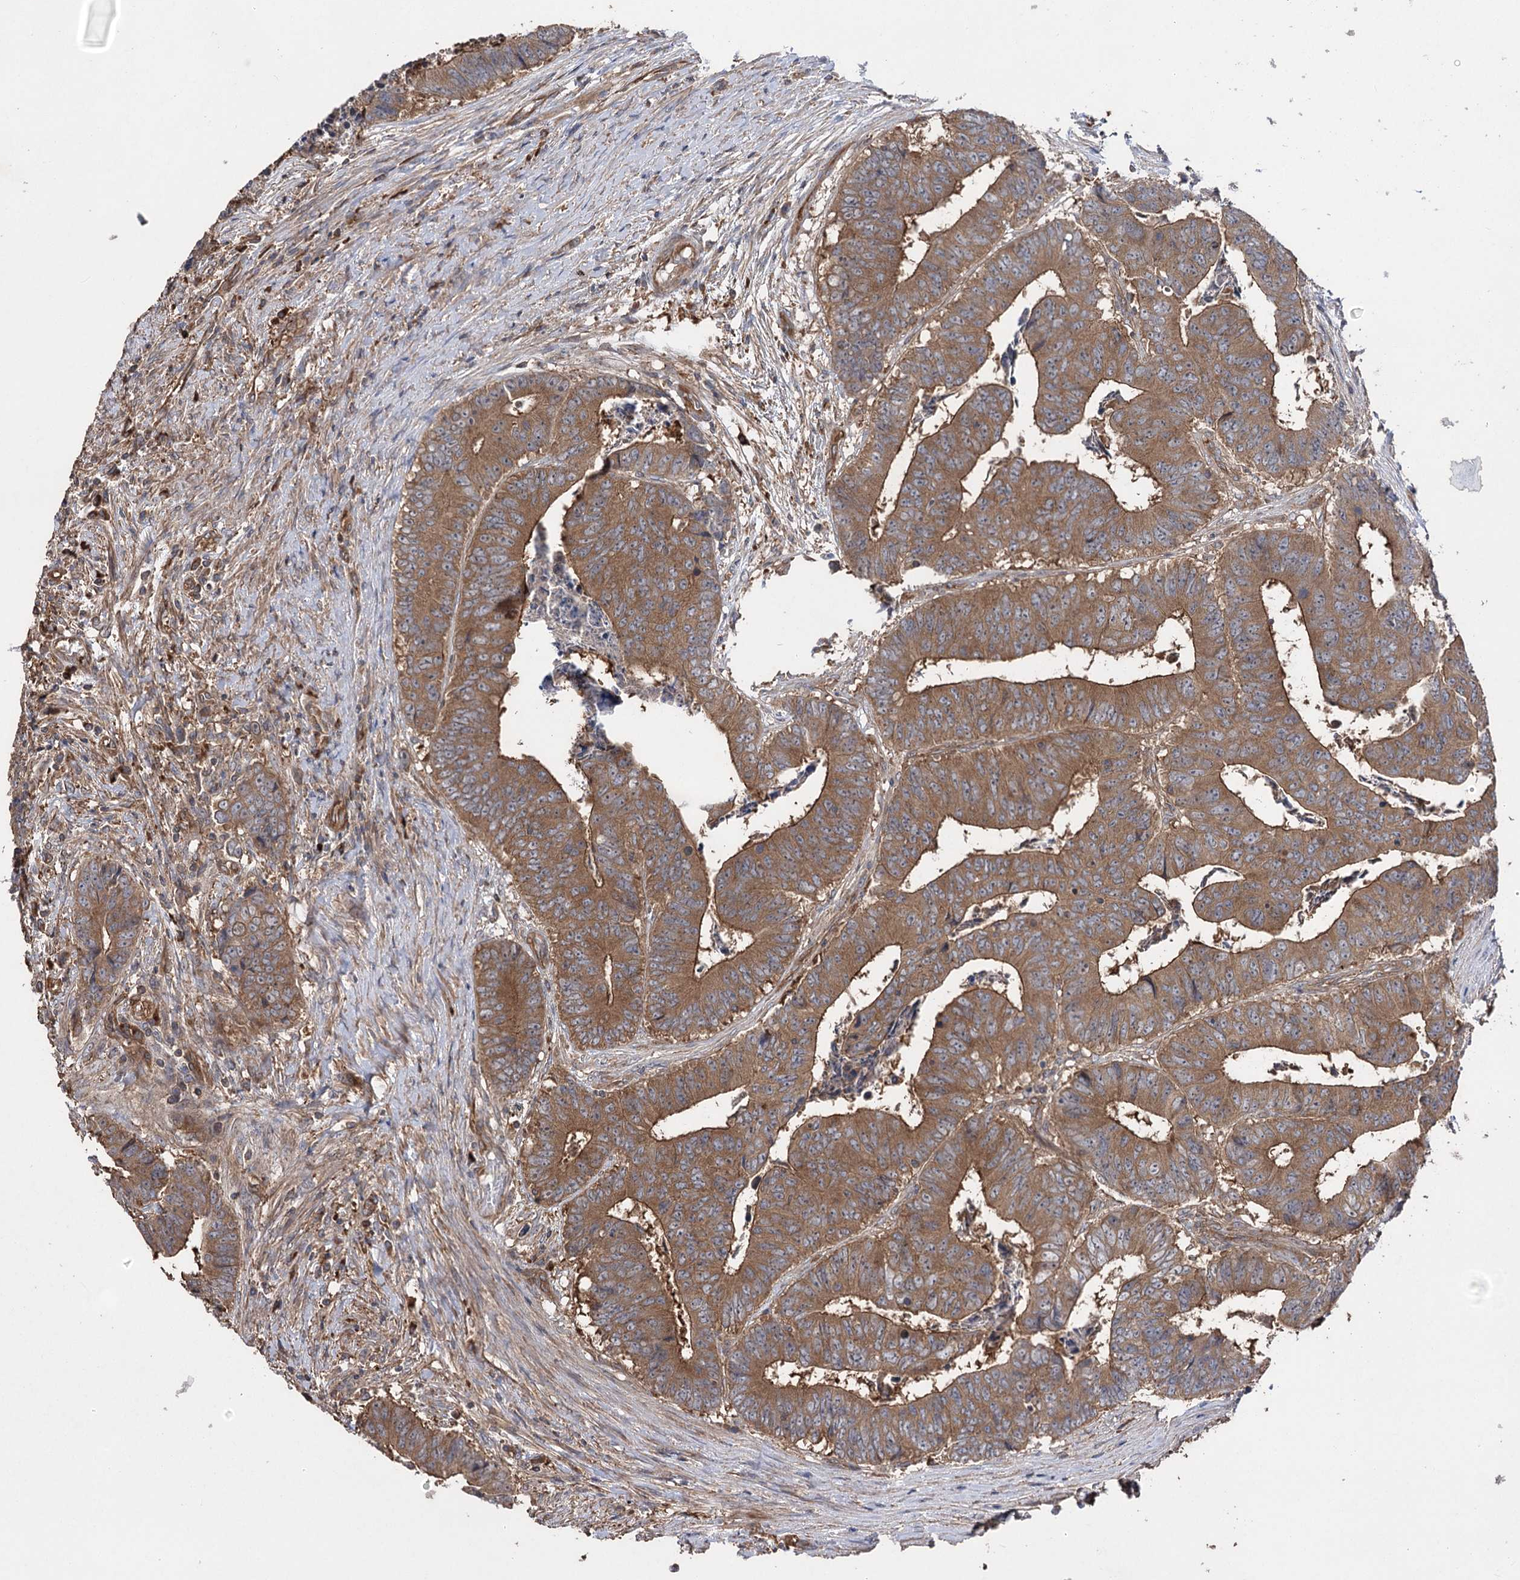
{"staining": {"intensity": "moderate", "quantity": ">75%", "location": "cytoplasmic/membranous"}, "tissue": "colorectal cancer", "cell_type": "Tumor cells", "image_type": "cancer", "snomed": [{"axis": "morphology", "description": "Adenocarcinoma, NOS"}, {"axis": "topography", "description": "Rectum"}], "caption": "The image shows a brown stain indicating the presence of a protein in the cytoplasmic/membranous of tumor cells in colorectal cancer (adenocarcinoma).", "gene": "LARS2", "patient": {"sex": "male", "age": 84}}